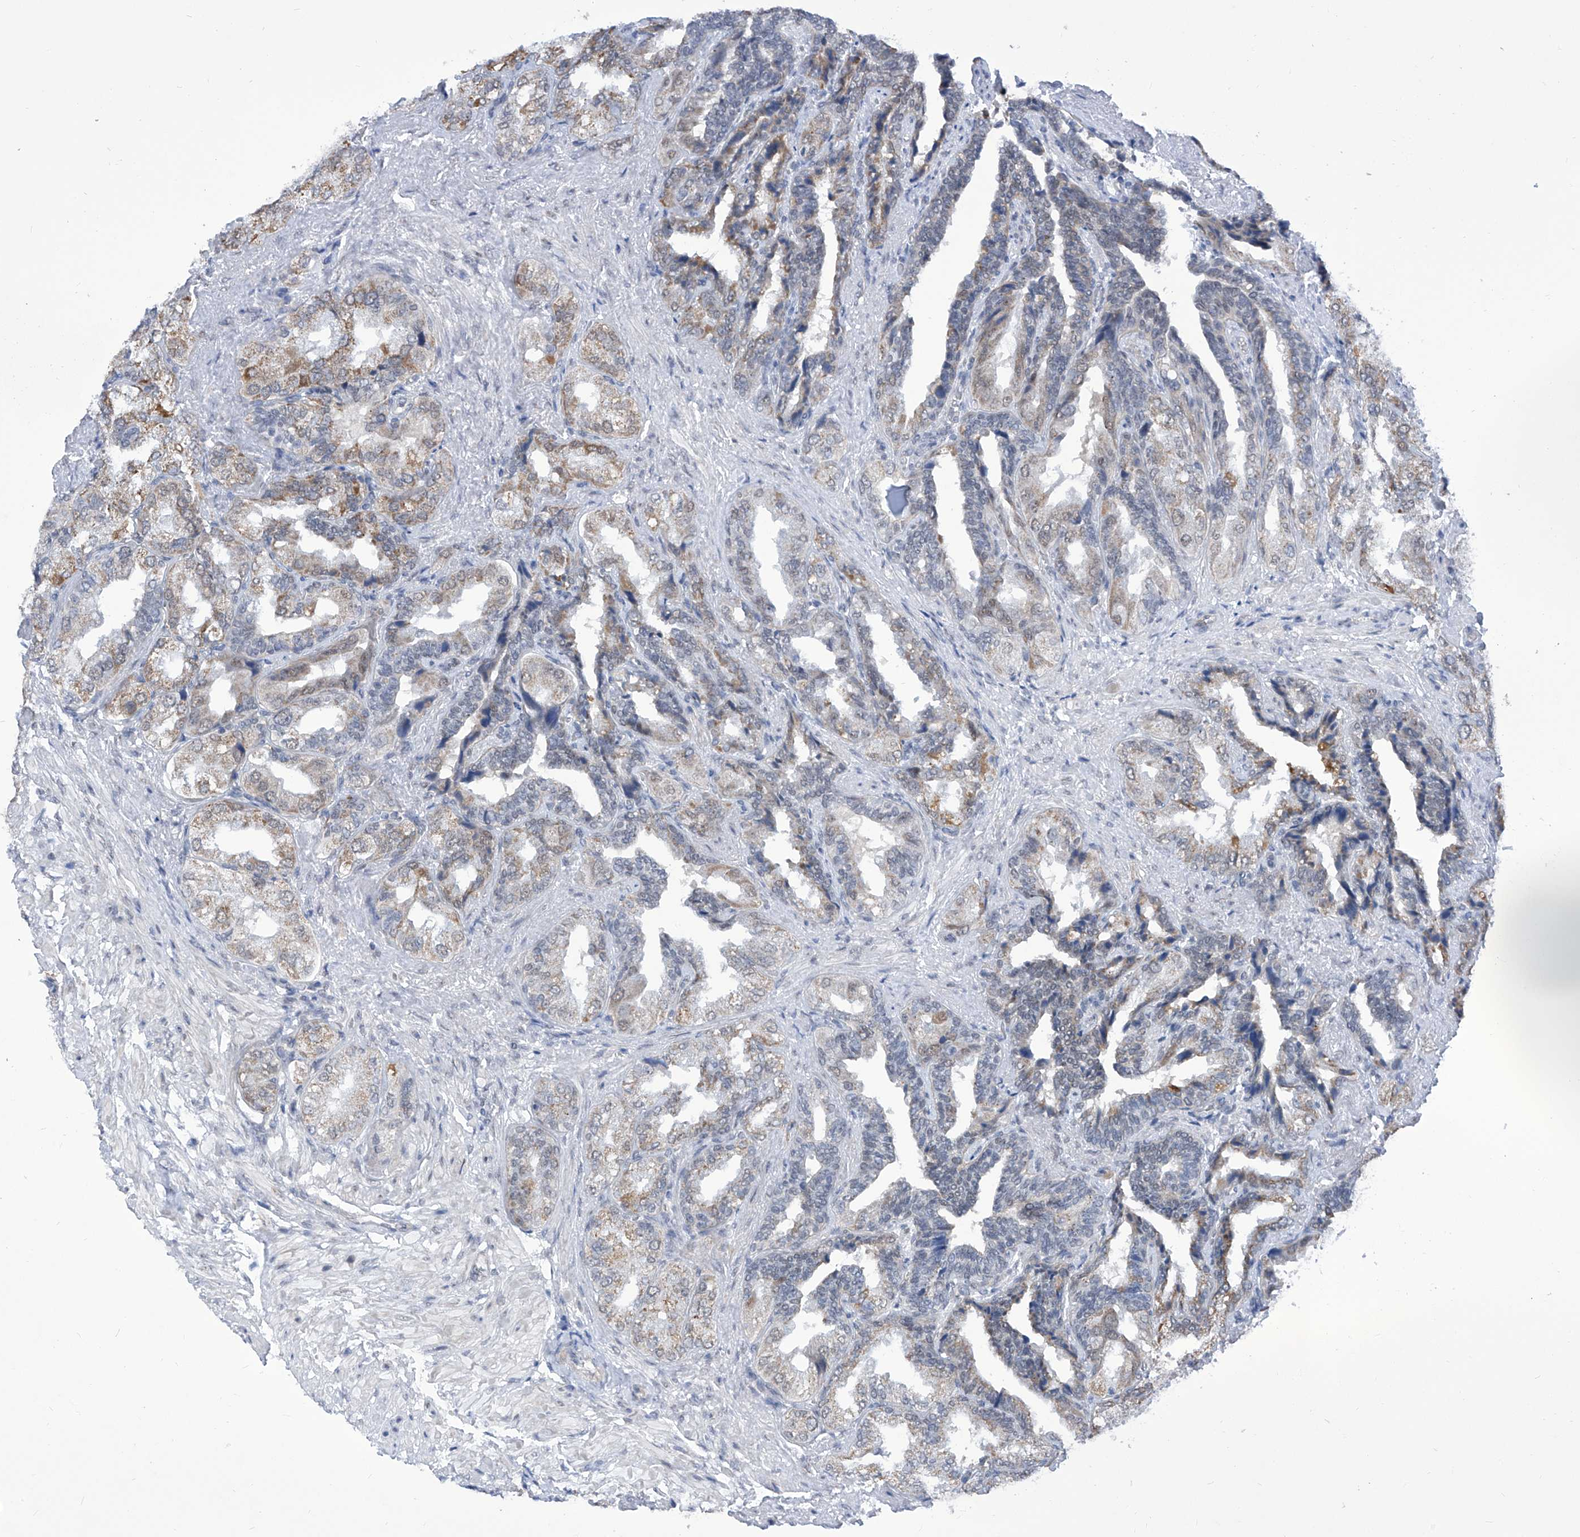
{"staining": {"intensity": "weak", "quantity": "25%-75%", "location": "cytoplasmic/membranous"}, "tissue": "seminal vesicle", "cell_type": "Glandular cells", "image_type": "normal", "snomed": [{"axis": "morphology", "description": "Normal tissue, NOS"}, {"axis": "topography", "description": "Seminal veicle"}, {"axis": "topography", "description": "Peripheral nerve tissue"}], "caption": "The micrograph demonstrates a brown stain indicating the presence of a protein in the cytoplasmic/membranous of glandular cells in seminal vesicle.", "gene": "SART1", "patient": {"sex": "male", "age": 63}}